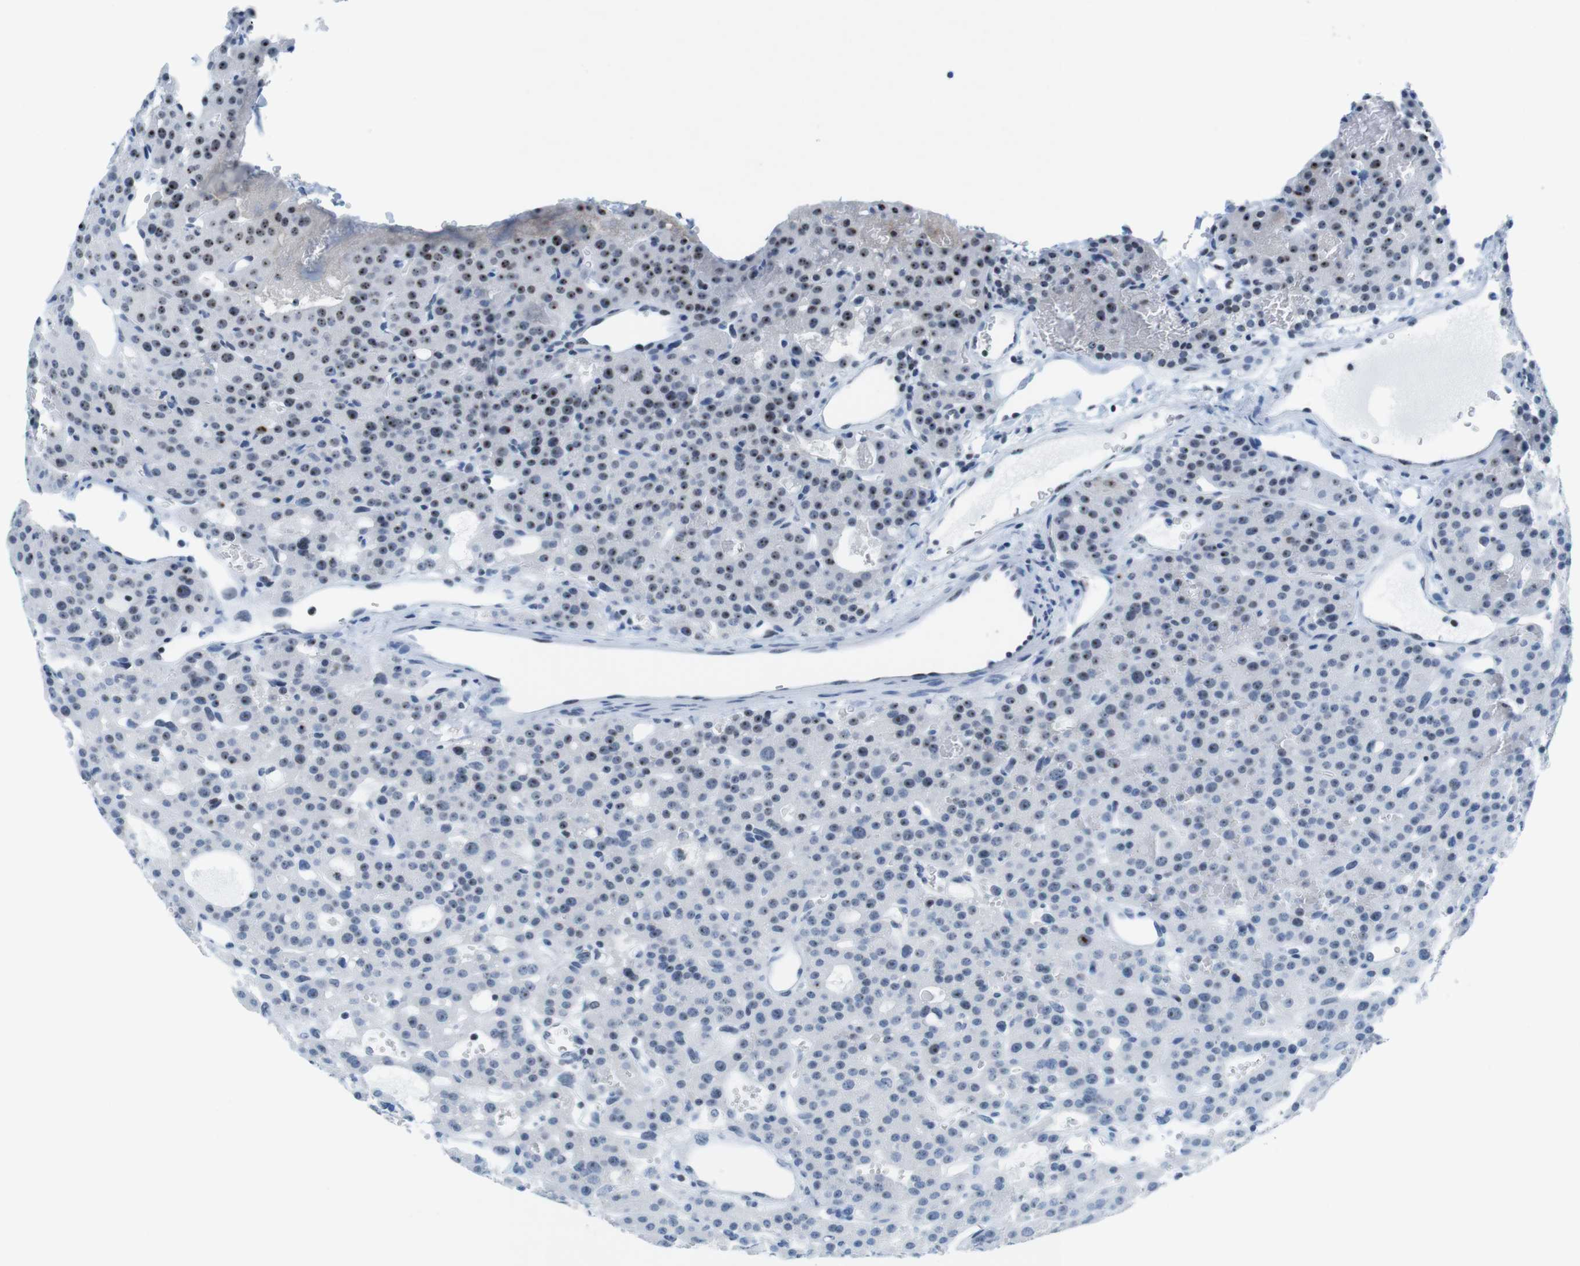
{"staining": {"intensity": "strong", "quantity": "<25%", "location": "nuclear"}, "tissue": "parathyroid gland", "cell_type": "Glandular cells", "image_type": "normal", "snomed": [{"axis": "morphology", "description": "Normal tissue, NOS"}, {"axis": "morphology", "description": "Adenoma, NOS"}, {"axis": "topography", "description": "Parathyroid gland"}], "caption": "A histopathology image showing strong nuclear expression in approximately <25% of glandular cells in unremarkable parathyroid gland, as visualized by brown immunohistochemical staining.", "gene": "NIFK", "patient": {"sex": "female", "age": 81}}